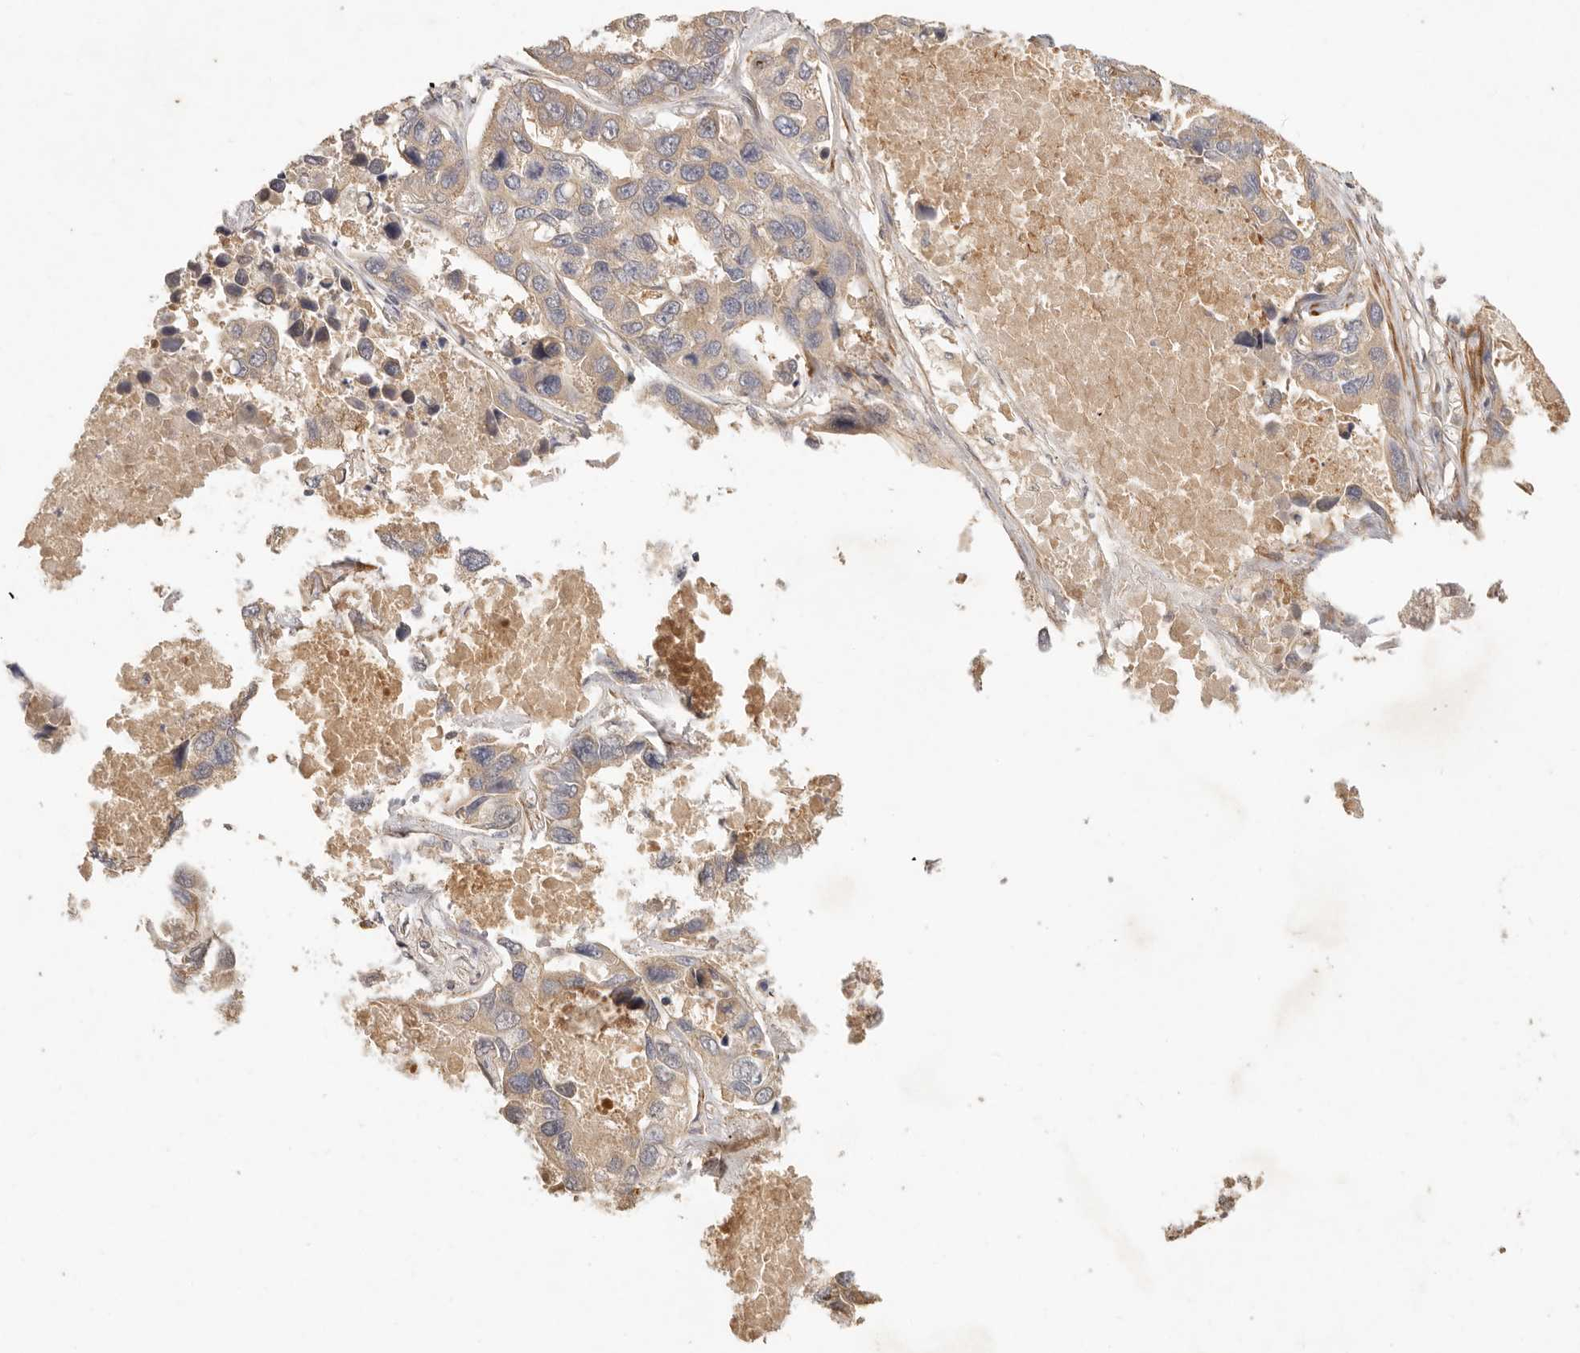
{"staining": {"intensity": "weak", "quantity": ">75%", "location": "cytoplasmic/membranous"}, "tissue": "lung cancer", "cell_type": "Tumor cells", "image_type": "cancer", "snomed": [{"axis": "morphology", "description": "Adenocarcinoma, NOS"}, {"axis": "topography", "description": "Lung"}], "caption": "Immunohistochemistry (IHC) (DAB (3,3'-diaminobenzidine)) staining of lung adenocarcinoma displays weak cytoplasmic/membranous protein positivity in about >75% of tumor cells. (brown staining indicates protein expression, while blue staining denotes nuclei).", "gene": "VIPR1", "patient": {"sex": "male", "age": 64}}